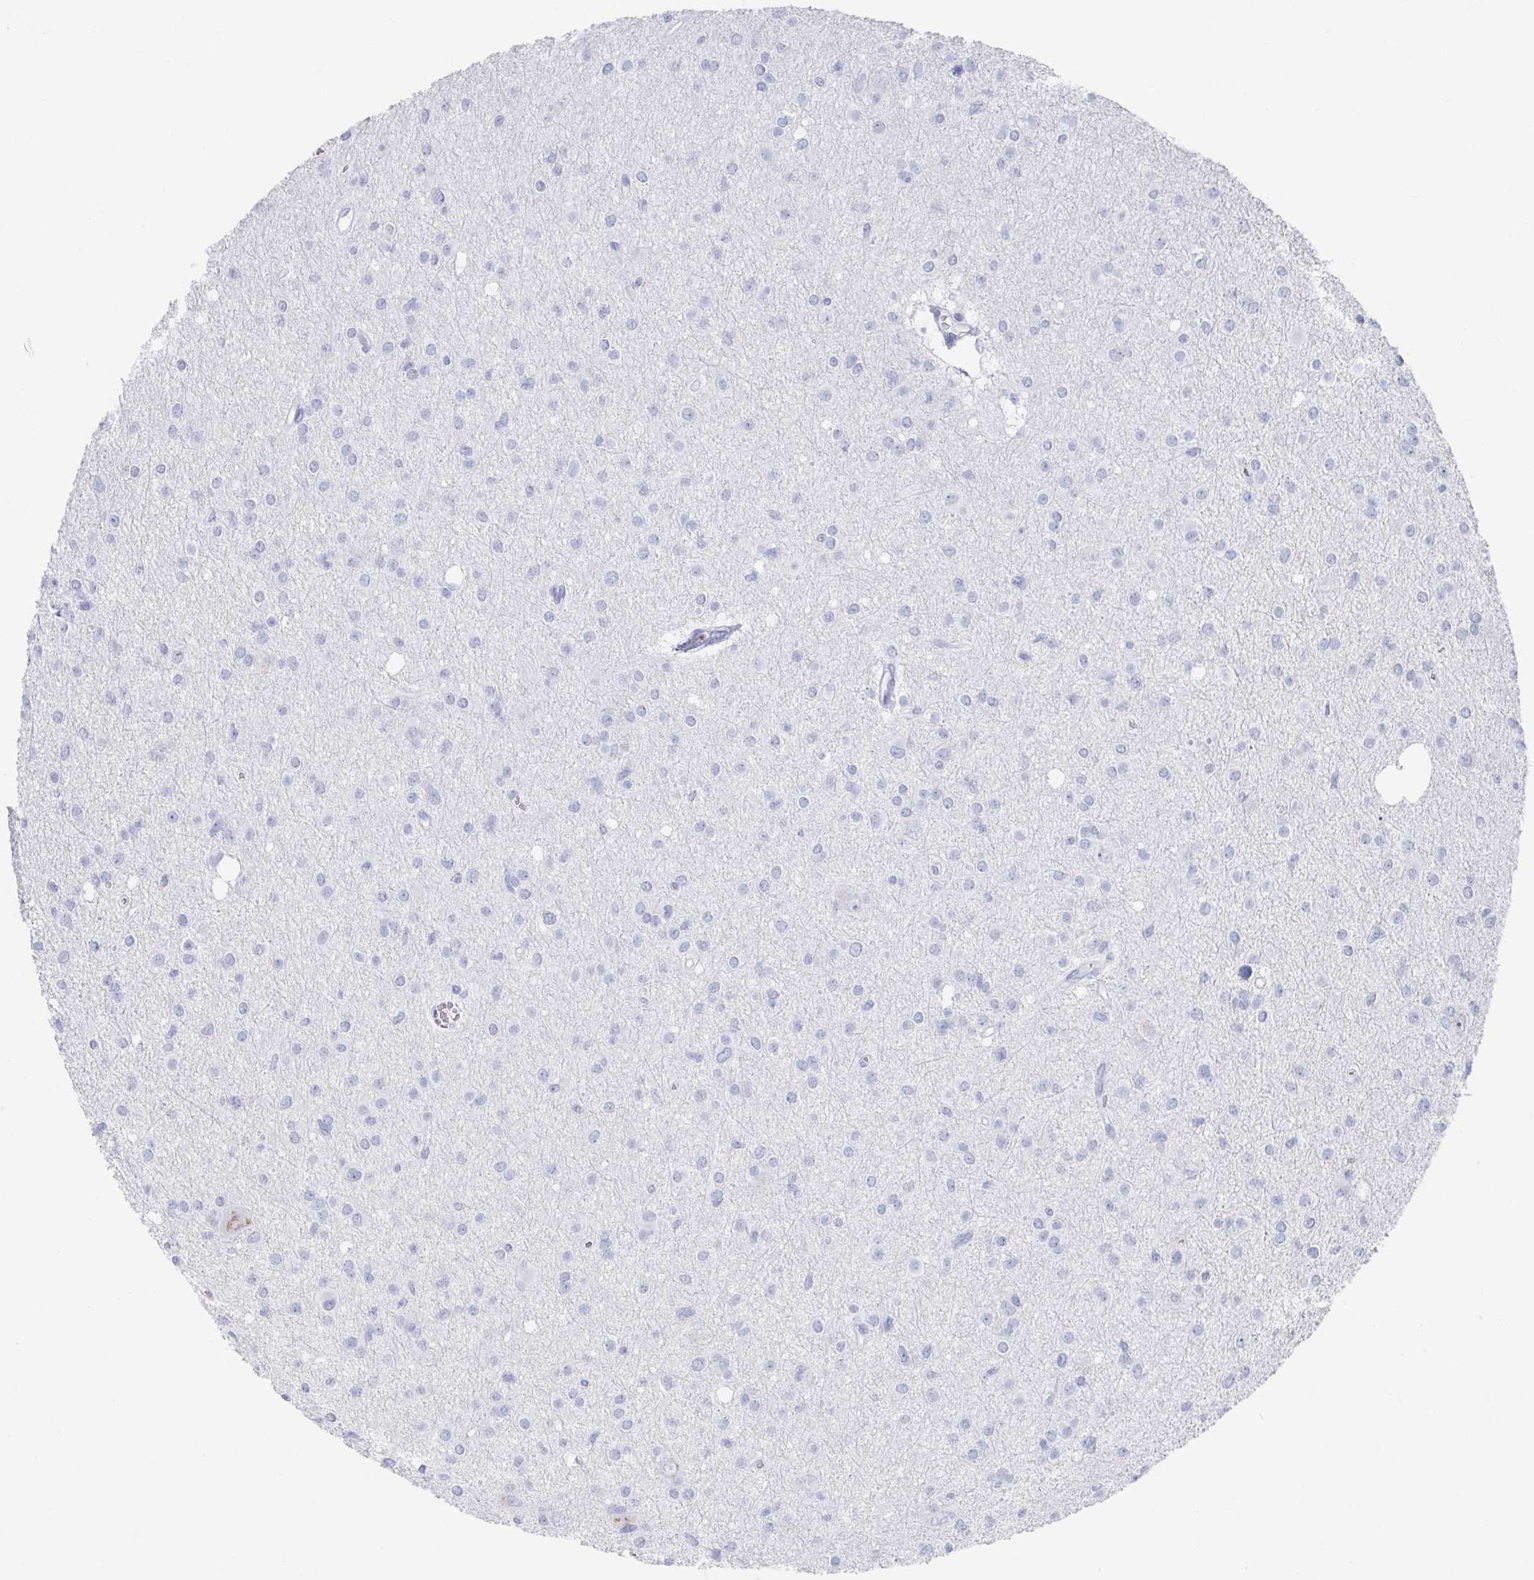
{"staining": {"intensity": "negative", "quantity": "none", "location": "none"}, "tissue": "glioma", "cell_type": "Tumor cells", "image_type": "cancer", "snomed": [{"axis": "morphology", "description": "Glioma, malignant, High grade"}, {"axis": "topography", "description": "Brain"}], "caption": "Tumor cells show no significant expression in glioma.", "gene": "ZFP82", "patient": {"sex": "male", "age": 23}}